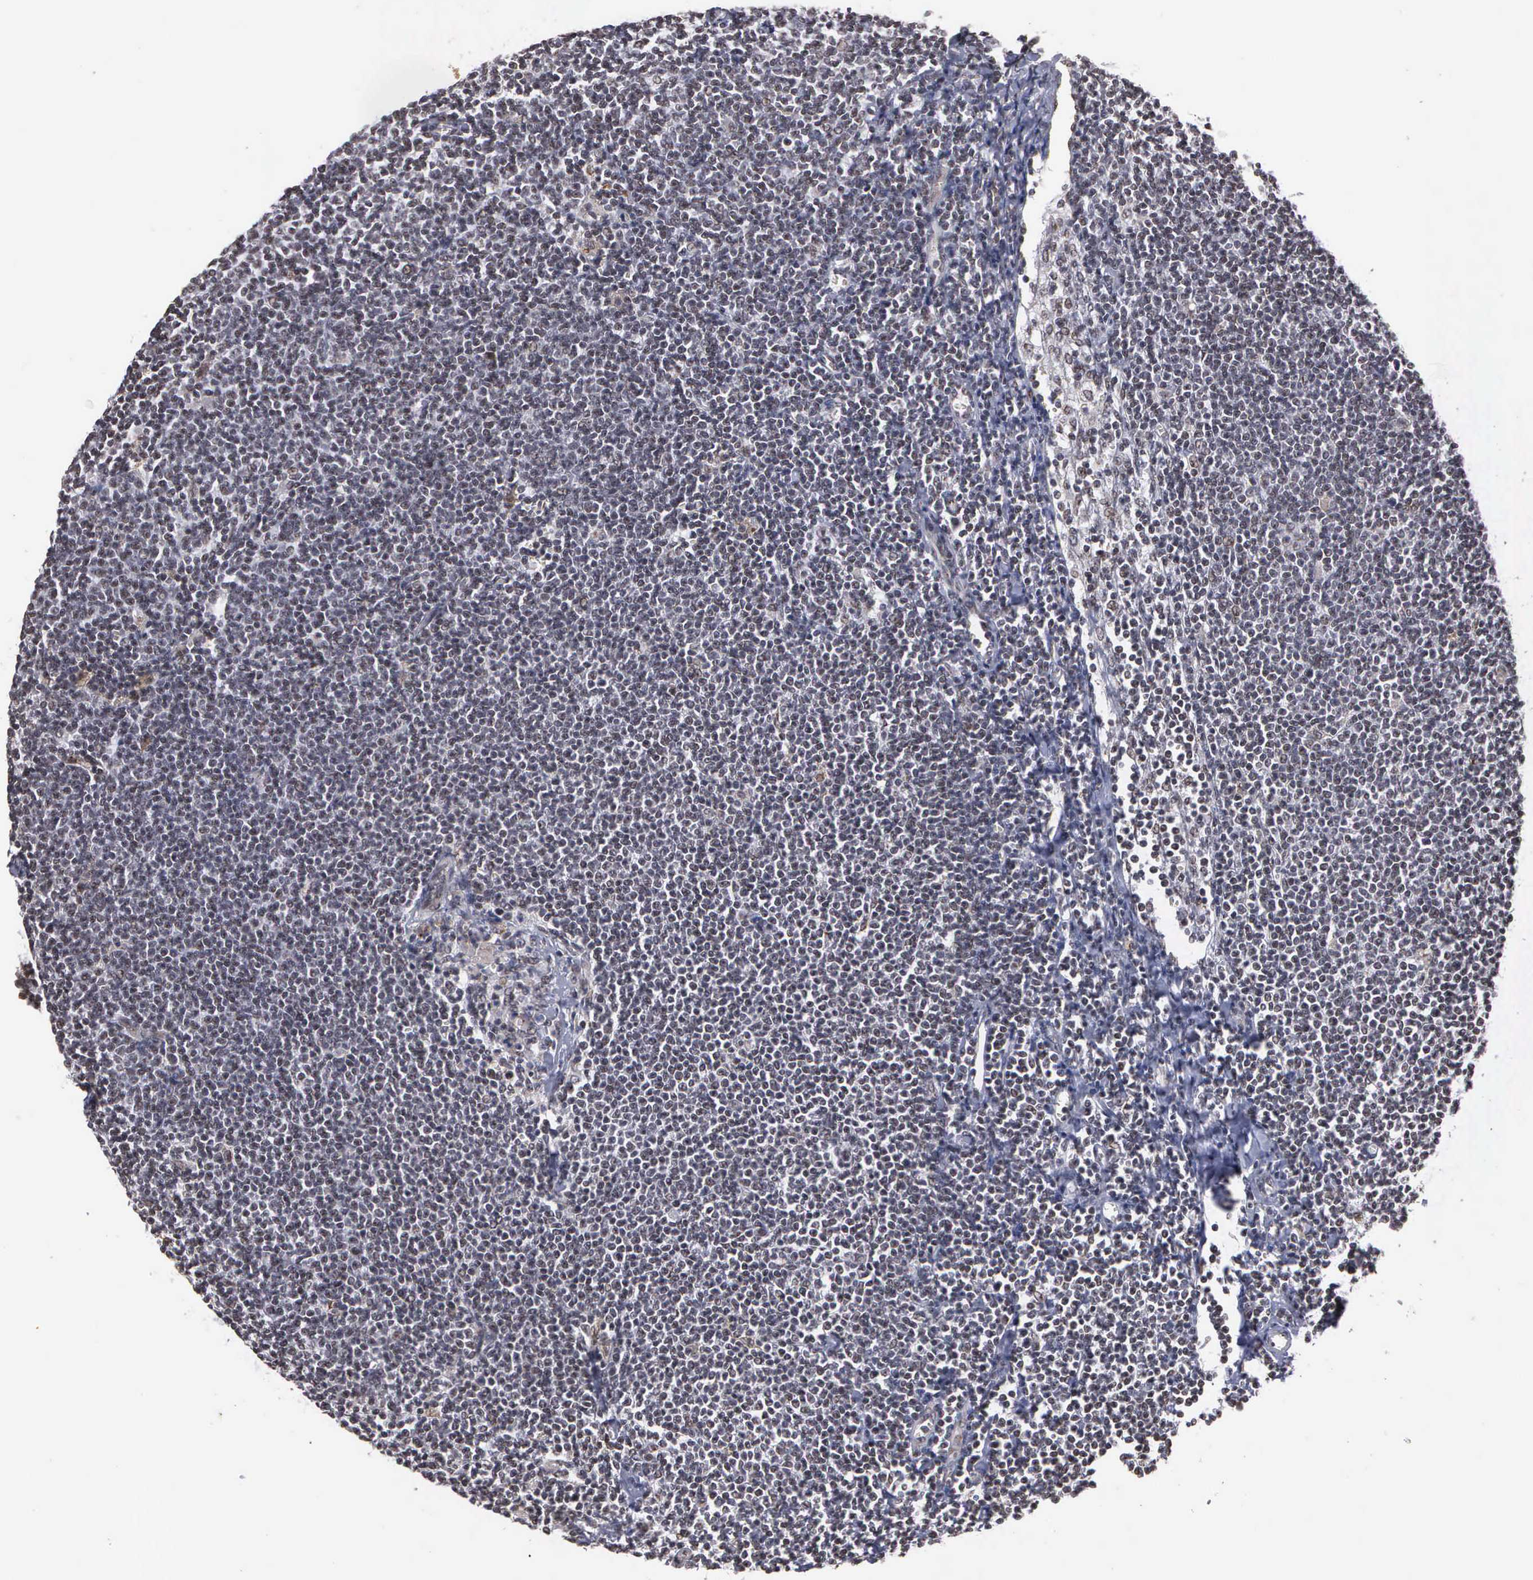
{"staining": {"intensity": "weak", "quantity": ">75%", "location": "cytoplasmic/membranous,nuclear"}, "tissue": "lymphoma", "cell_type": "Tumor cells", "image_type": "cancer", "snomed": [{"axis": "morphology", "description": "Malignant lymphoma, non-Hodgkin's type, Low grade"}, {"axis": "topography", "description": "Lymph node"}], "caption": "Weak cytoplasmic/membranous and nuclear protein positivity is present in approximately >75% of tumor cells in lymphoma.", "gene": "GTF2A1", "patient": {"sex": "male", "age": 65}}